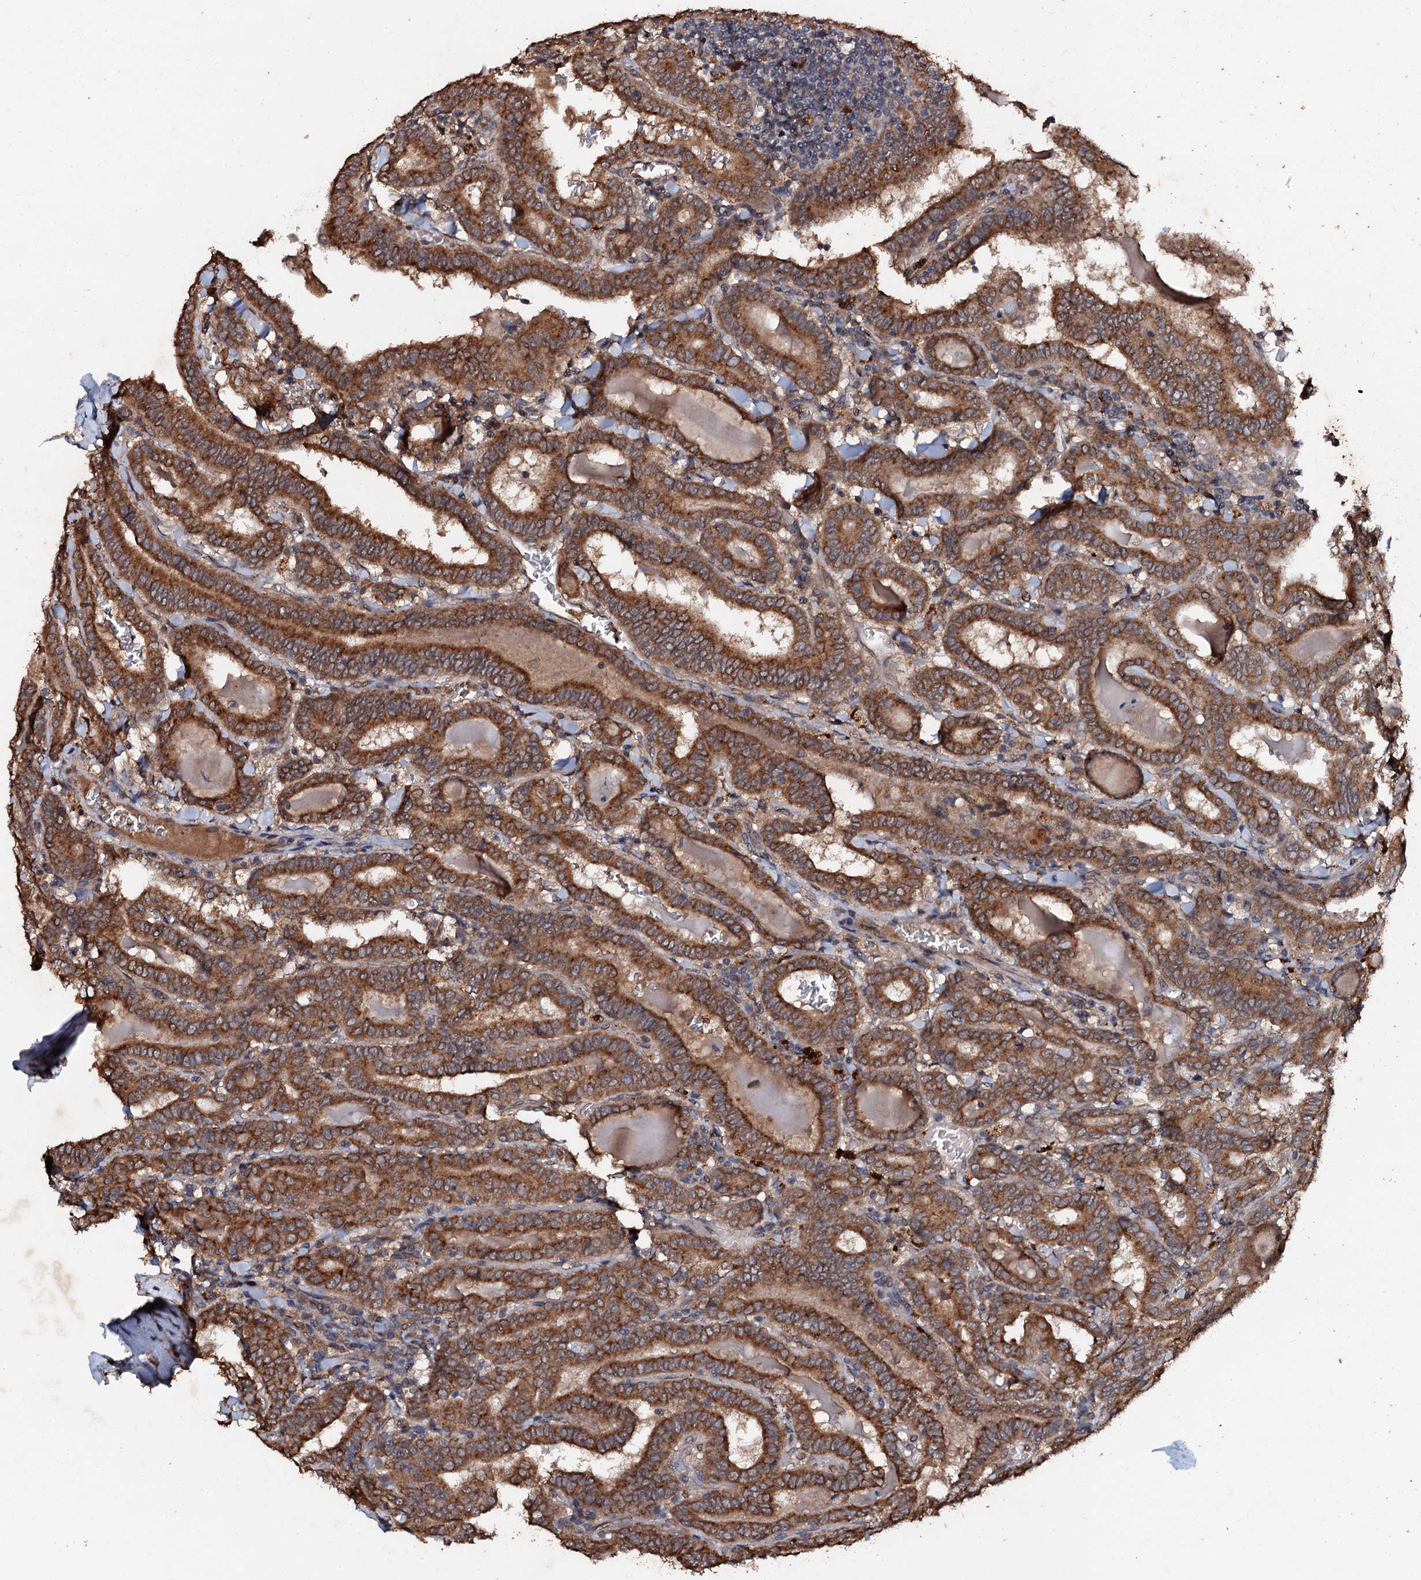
{"staining": {"intensity": "moderate", "quantity": ">75%", "location": "cytoplasmic/membranous"}, "tissue": "thyroid cancer", "cell_type": "Tumor cells", "image_type": "cancer", "snomed": [{"axis": "morphology", "description": "Papillary adenocarcinoma, NOS"}, {"axis": "topography", "description": "Thyroid gland"}], "caption": "Immunohistochemical staining of thyroid cancer (papillary adenocarcinoma) demonstrates medium levels of moderate cytoplasmic/membranous expression in about >75% of tumor cells.", "gene": "ADAMTS10", "patient": {"sex": "female", "age": 72}}